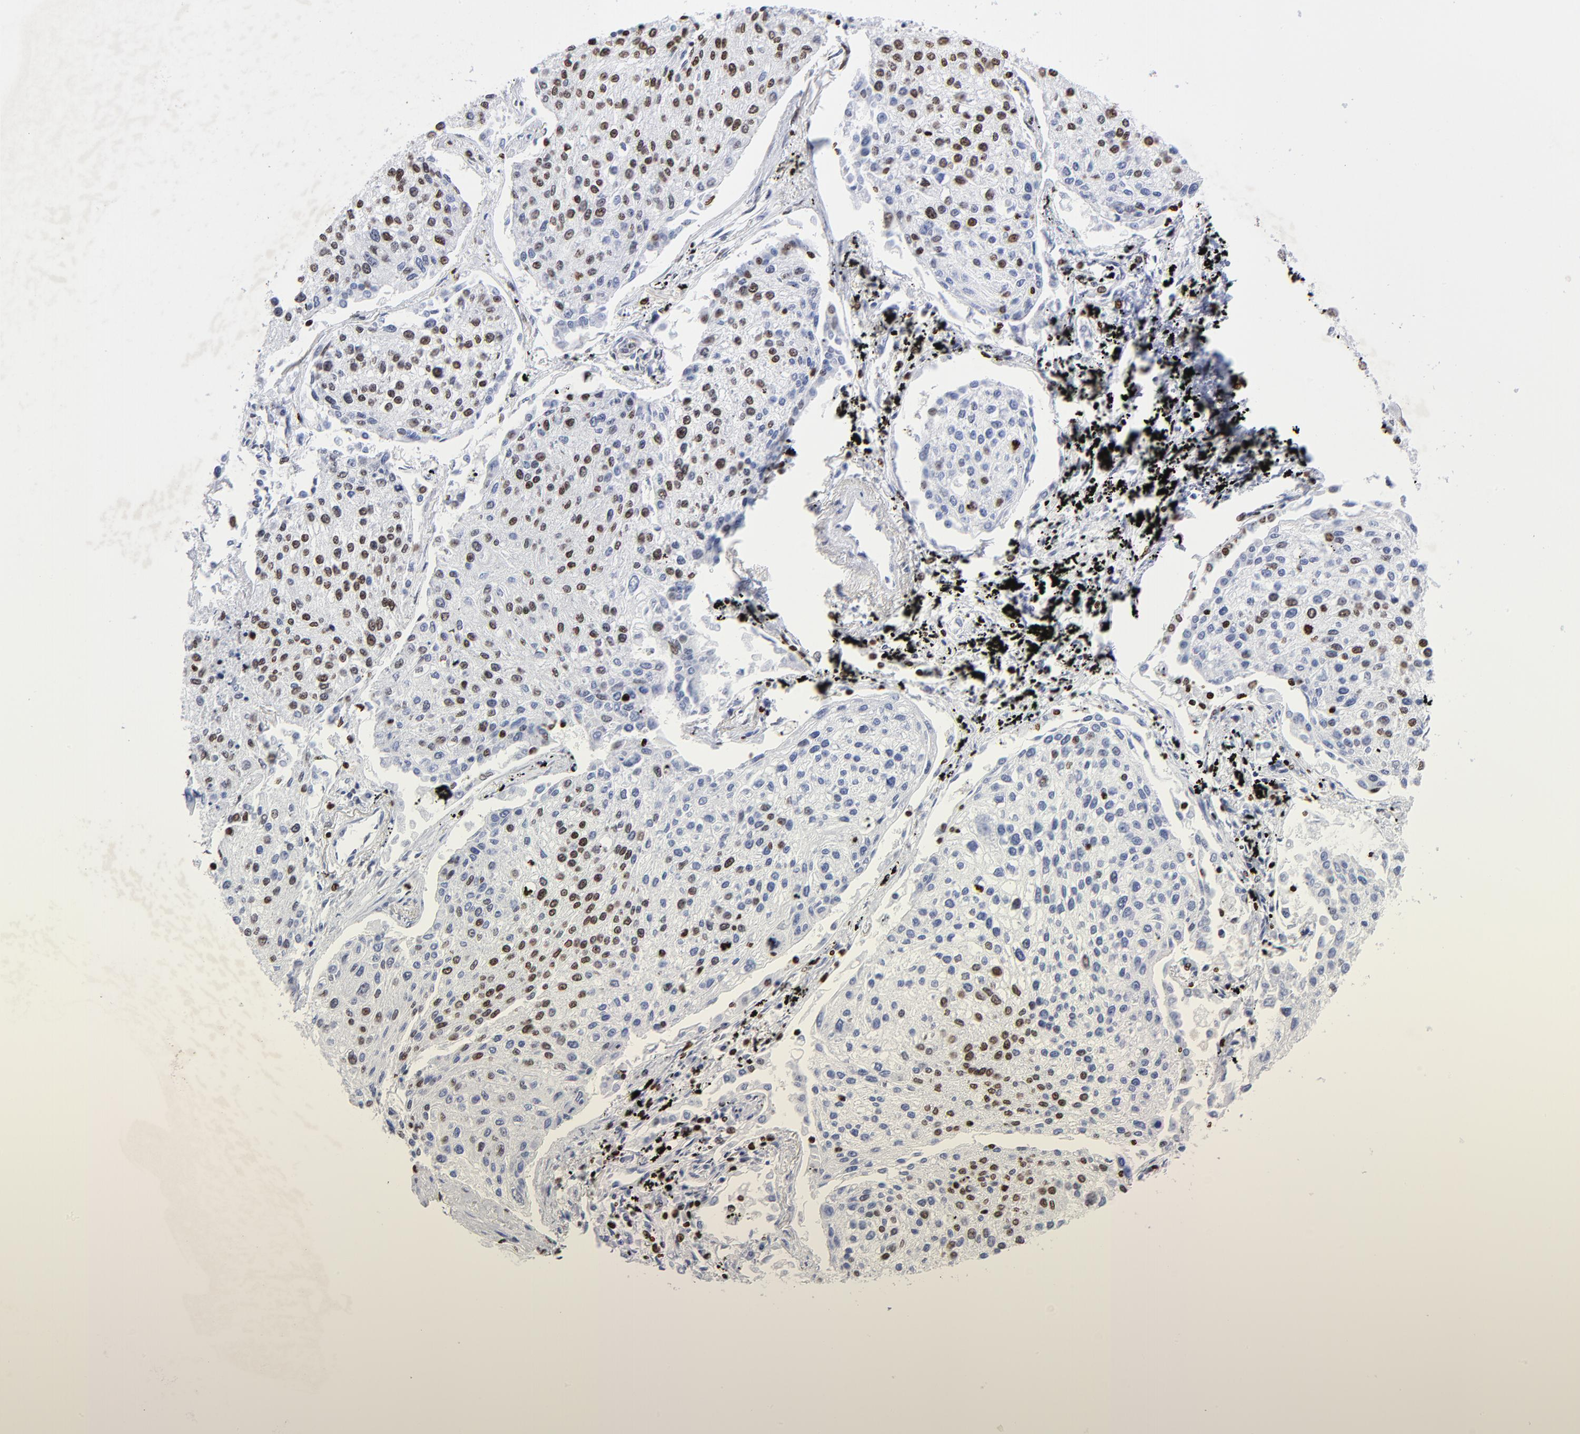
{"staining": {"intensity": "strong", "quantity": "25%-75%", "location": "nuclear"}, "tissue": "lung cancer", "cell_type": "Tumor cells", "image_type": "cancer", "snomed": [{"axis": "morphology", "description": "Squamous cell carcinoma, NOS"}, {"axis": "topography", "description": "Lung"}], "caption": "Immunohistochemistry (IHC) photomicrograph of neoplastic tissue: human lung cancer stained using IHC shows high levels of strong protein expression localized specifically in the nuclear of tumor cells, appearing as a nuclear brown color.", "gene": "FBH1", "patient": {"sex": "male", "age": 75}}